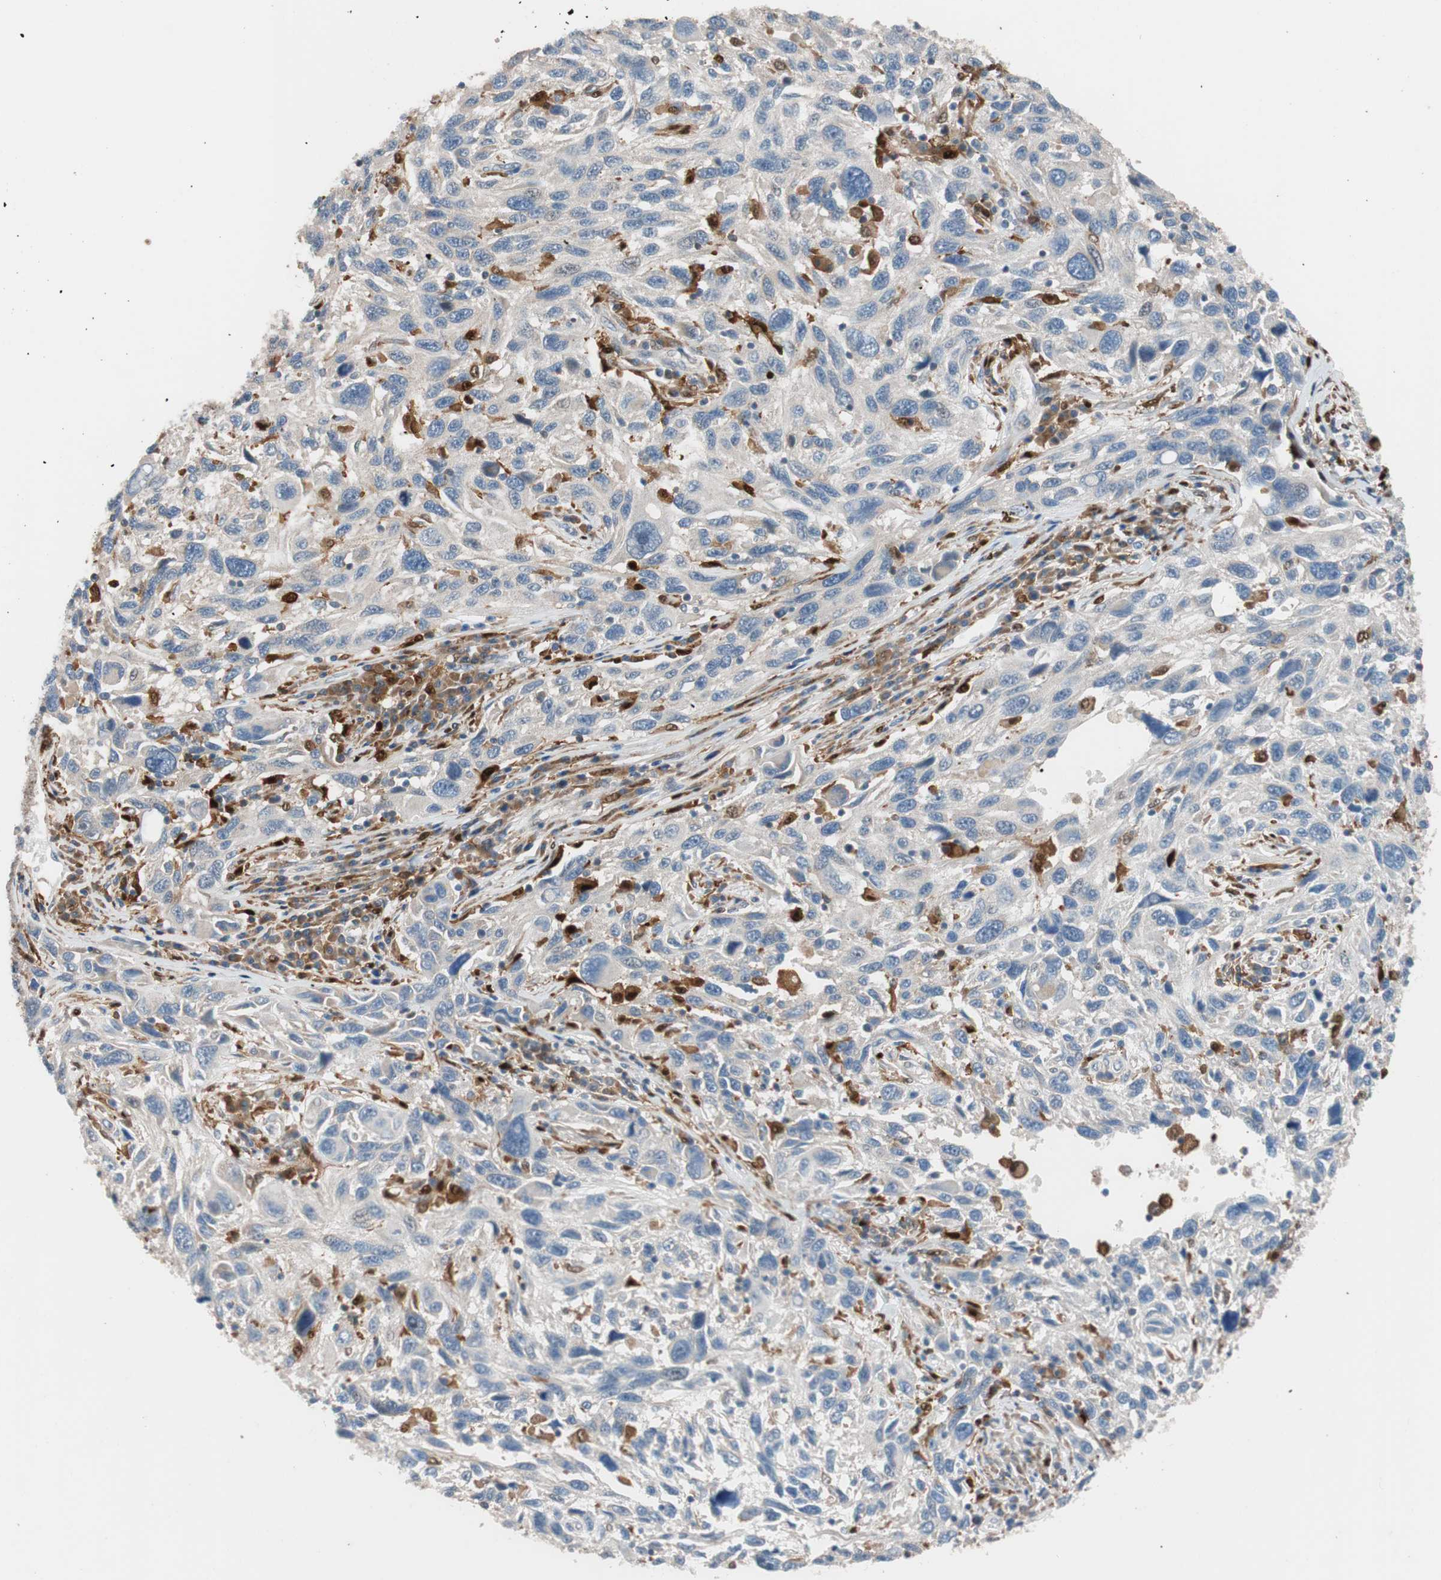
{"staining": {"intensity": "negative", "quantity": "none", "location": "none"}, "tissue": "melanoma", "cell_type": "Tumor cells", "image_type": "cancer", "snomed": [{"axis": "morphology", "description": "Malignant melanoma, NOS"}, {"axis": "topography", "description": "Skin"}], "caption": "IHC of human melanoma reveals no staining in tumor cells.", "gene": "FAAH", "patient": {"sex": "male", "age": 53}}